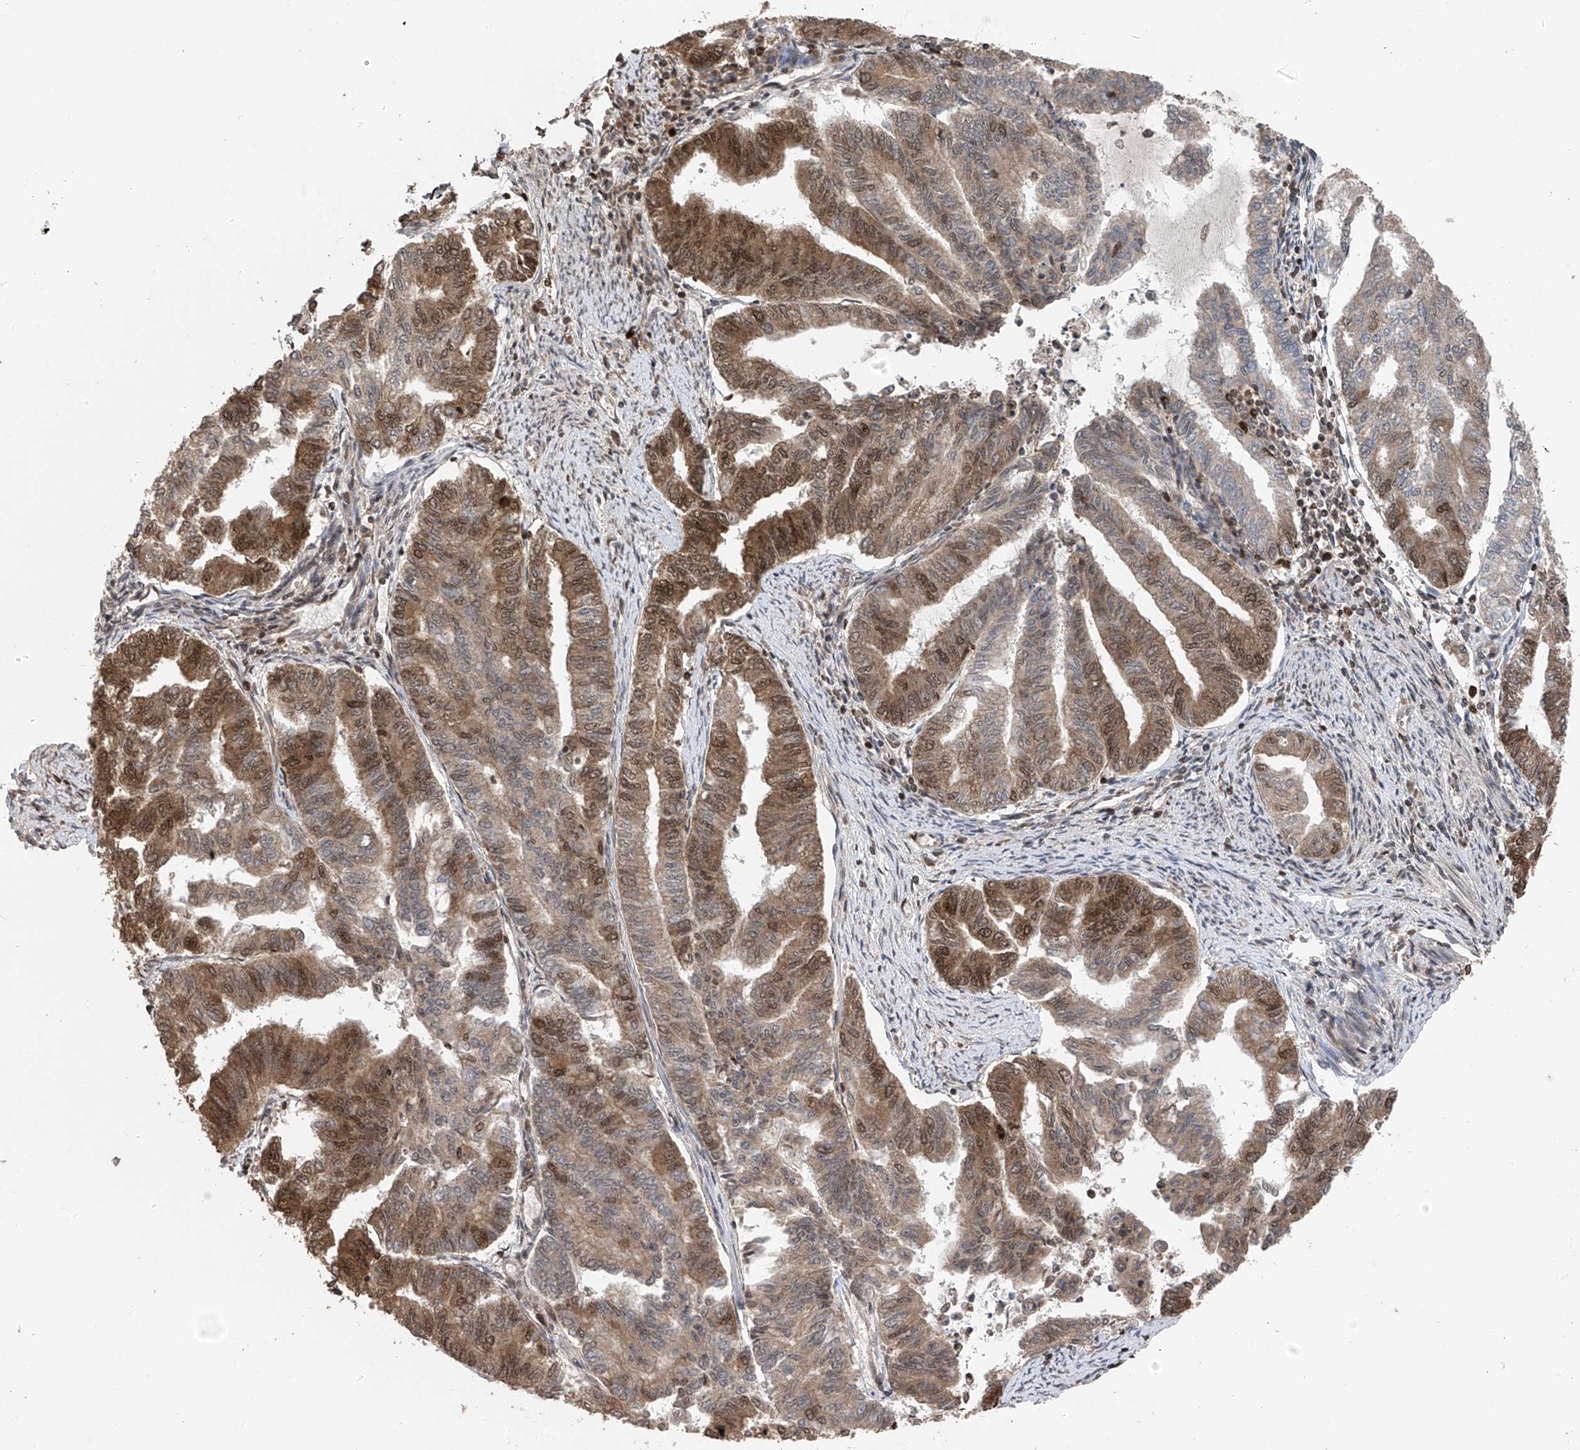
{"staining": {"intensity": "moderate", "quantity": "25%-75%", "location": "cytoplasmic/membranous,nuclear"}, "tissue": "endometrial cancer", "cell_type": "Tumor cells", "image_type": "cancer", "snomed": [{"axis": "morphology", "description": "Adenocarcinoma, NOS"}, {"axis": "topography", "description": "Endometrium"}], "caption": "Immunohistochemical staining of endometrial cancer reveals medium levels of moderate cytoplasmic/membranous and nuclear expression in approximately 25%-75% of tumor cells.", "gene": "DNAJC9", "patient": {"sex": "female", "age": 79}}